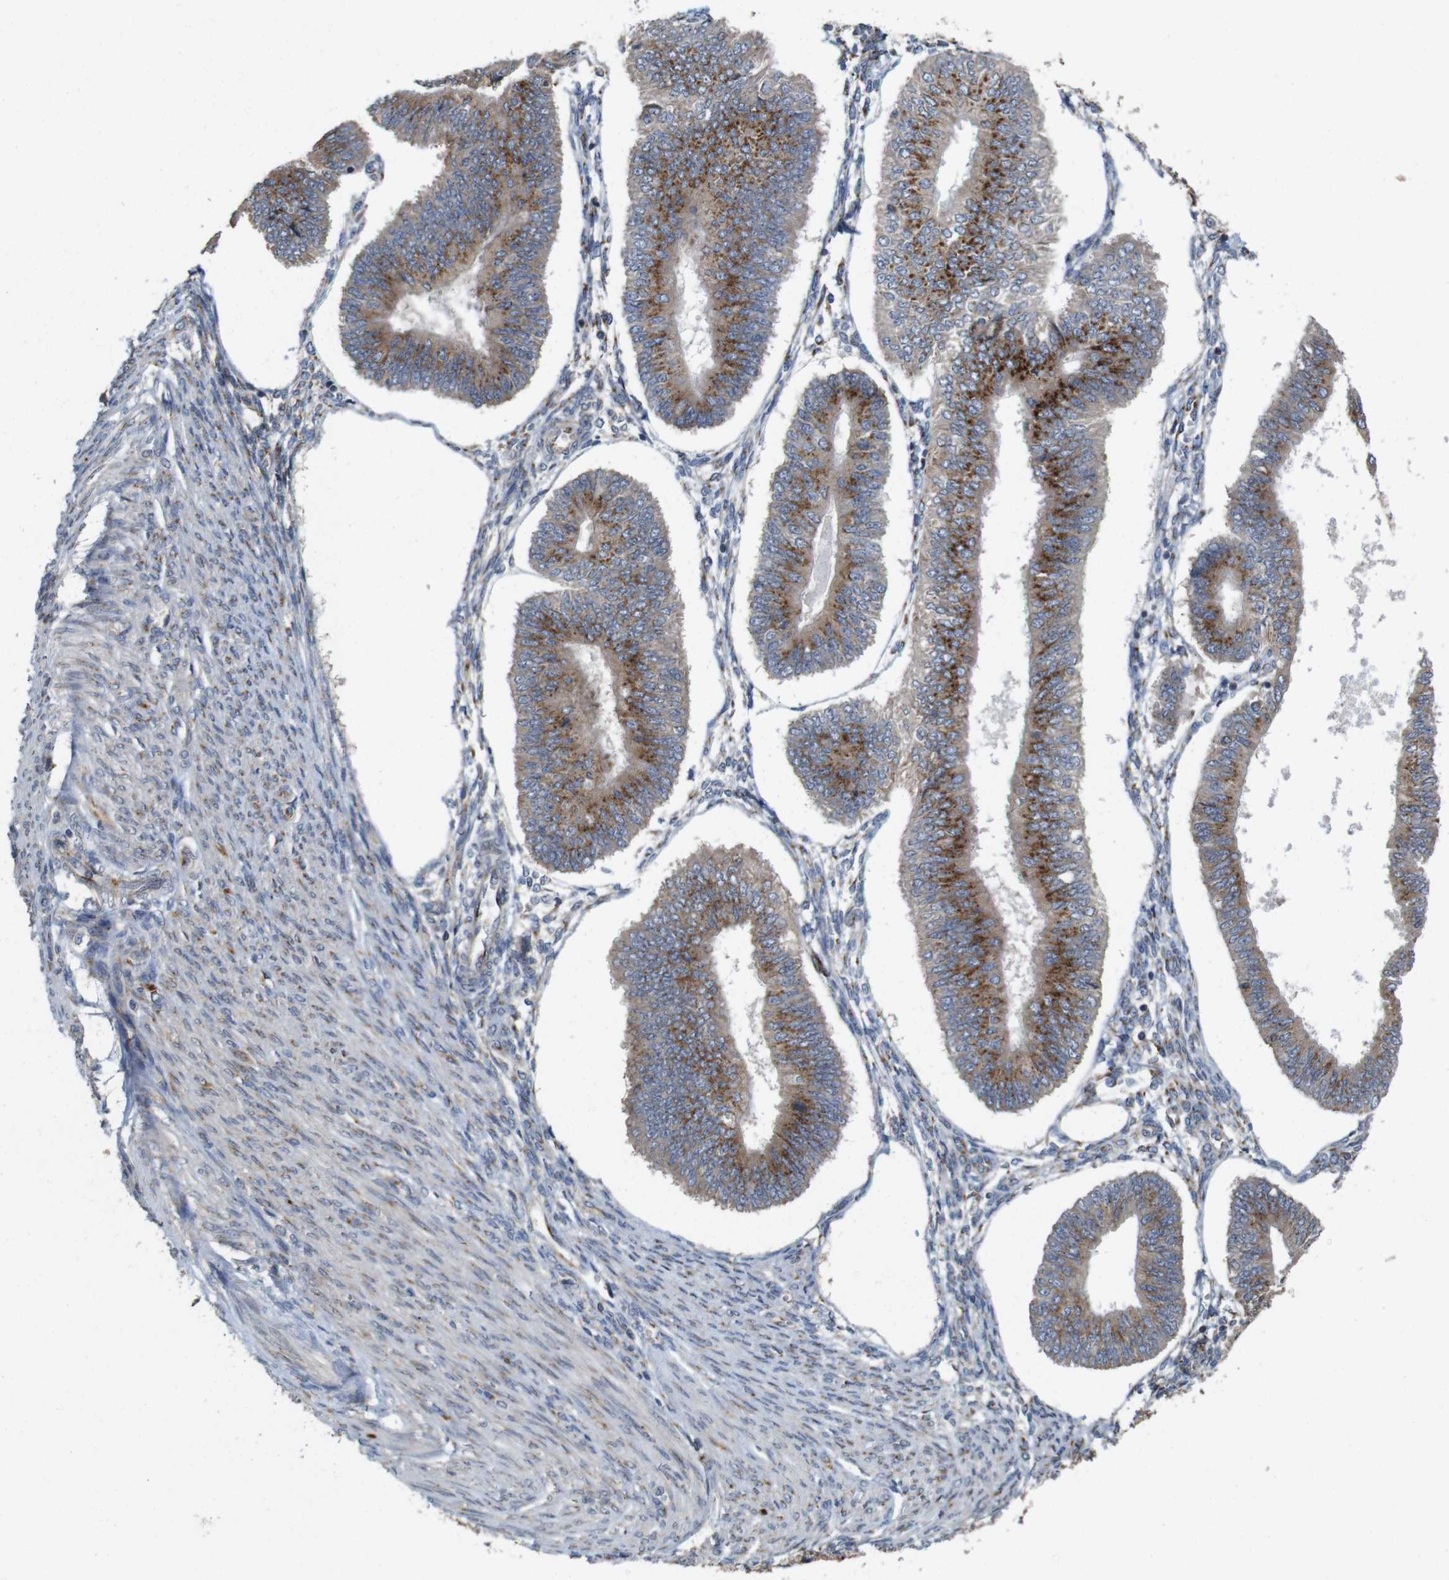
{"staining": {"intensity": "moderate", "quantity": ">75%", "location": "cytoplasmic/membranous"}, "tissue": "endometrial cancer", "cell_type": "Tumor cells", "image_type": "cancer", "snomed": [{"axis": "morphology", "description": "Adenocarcinoma, NOS"}, {"axis": "topography", "description": "Endometrium"}], "caption": "An IHC histopathology image of neoplastic tissue is shown. Protein staining in brown highlights moderate cytoplasmic/membranous positivity in endometrial adenocarcinoma within tumor cells. Immunohistochemistry stains the protein in brown and the nuclei are stained blue.", "gene": "EFCAB14", "patient": {"sex": "female", "age": 58}}